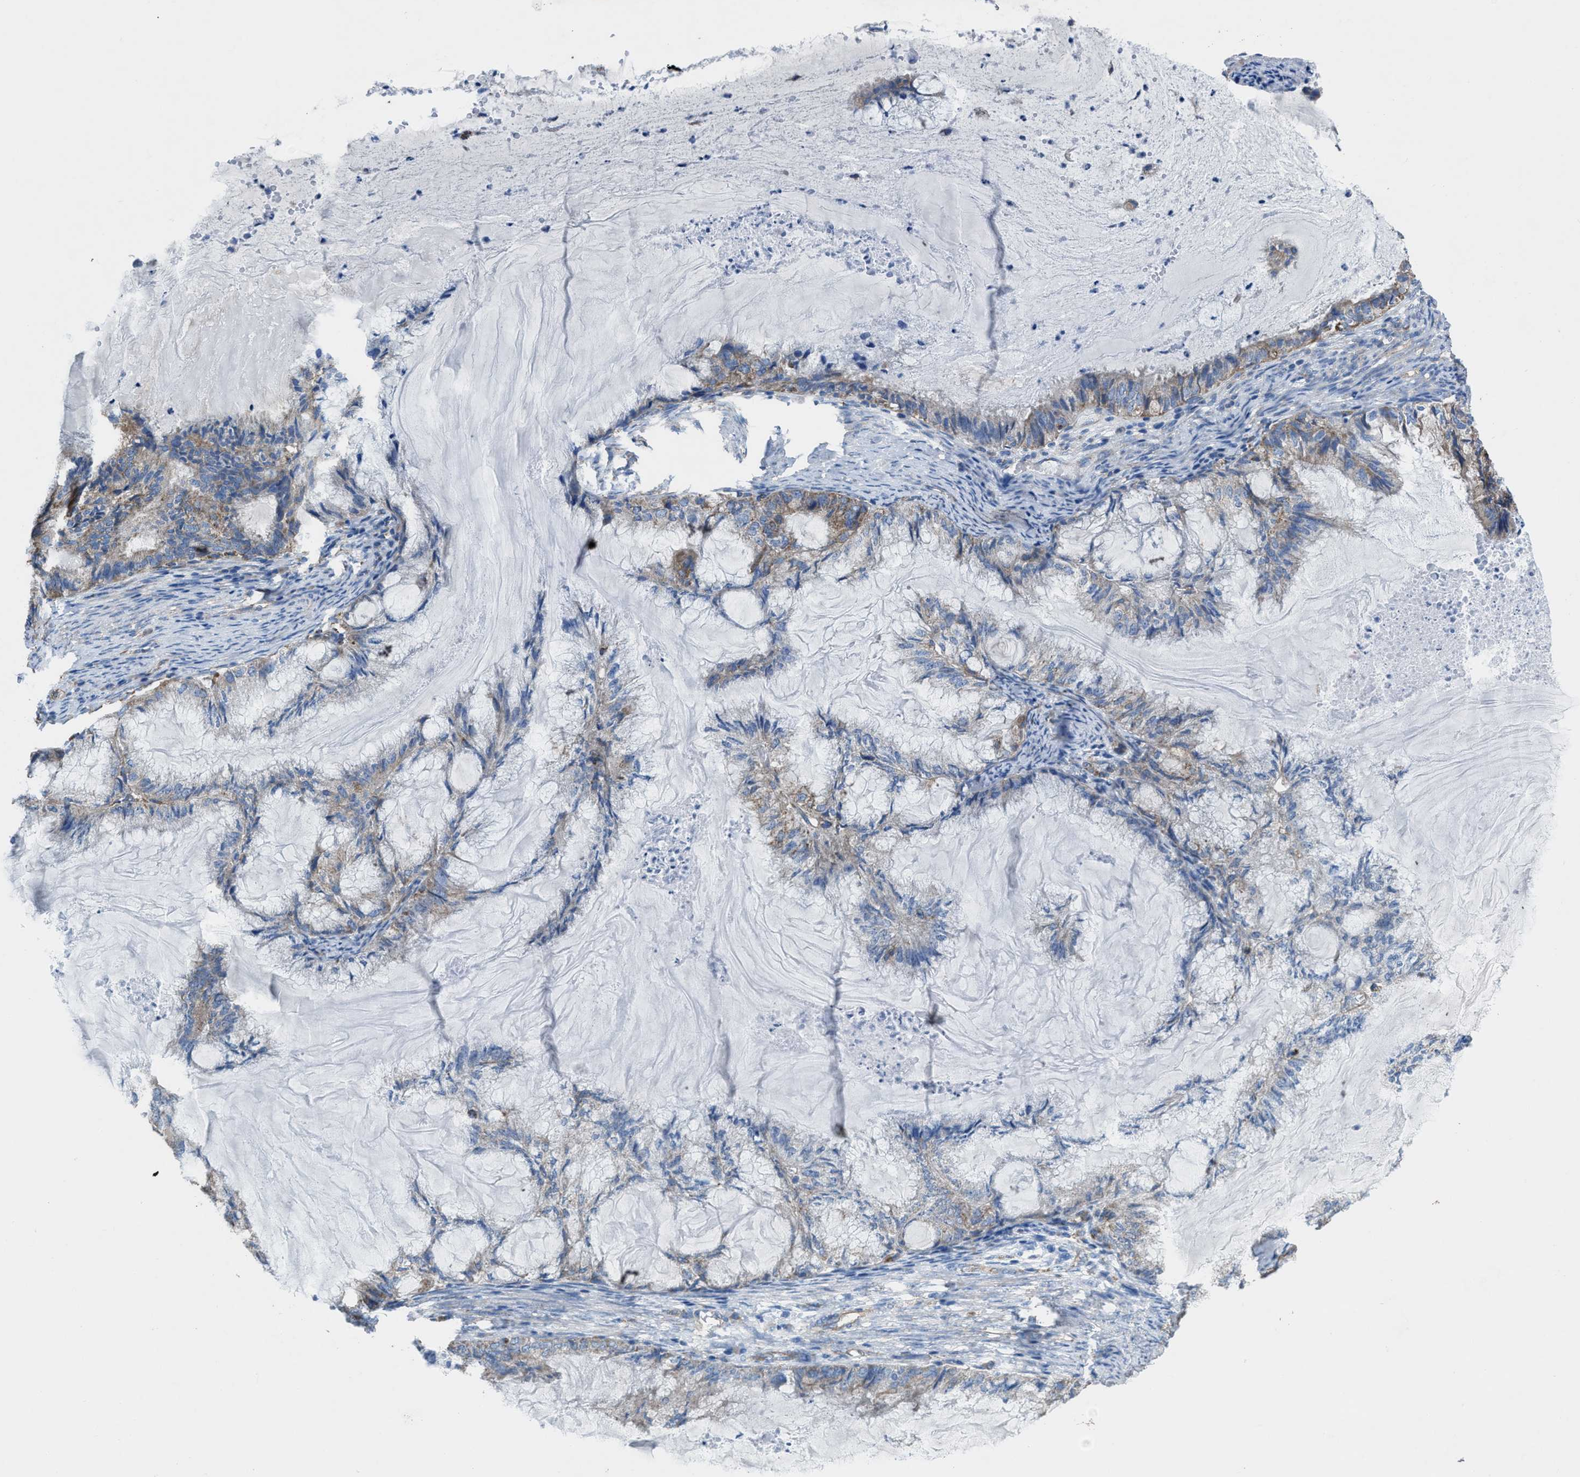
{"staining": {"intensity": "weak", "quantity": "25%-75%", "location": "cytoplasmic/membranous"}, "tissue": "endometrial cancer", "cell_type": "Tumor cells", "image_type": "cancer", "snomed": [{"axis": "morphology", "description": "Adenocarcinoma, NOS"}, {"axis": "topography", "description": "Endometrium"}], "caption": "Tumor cells reveal weak cytoplasmic/membranous staining in approximately 25%-75% of cells in adenocarcinoma (endometrial).", "gene": "DOLPP1", "patient": {"sex": "female", "age": 86}}